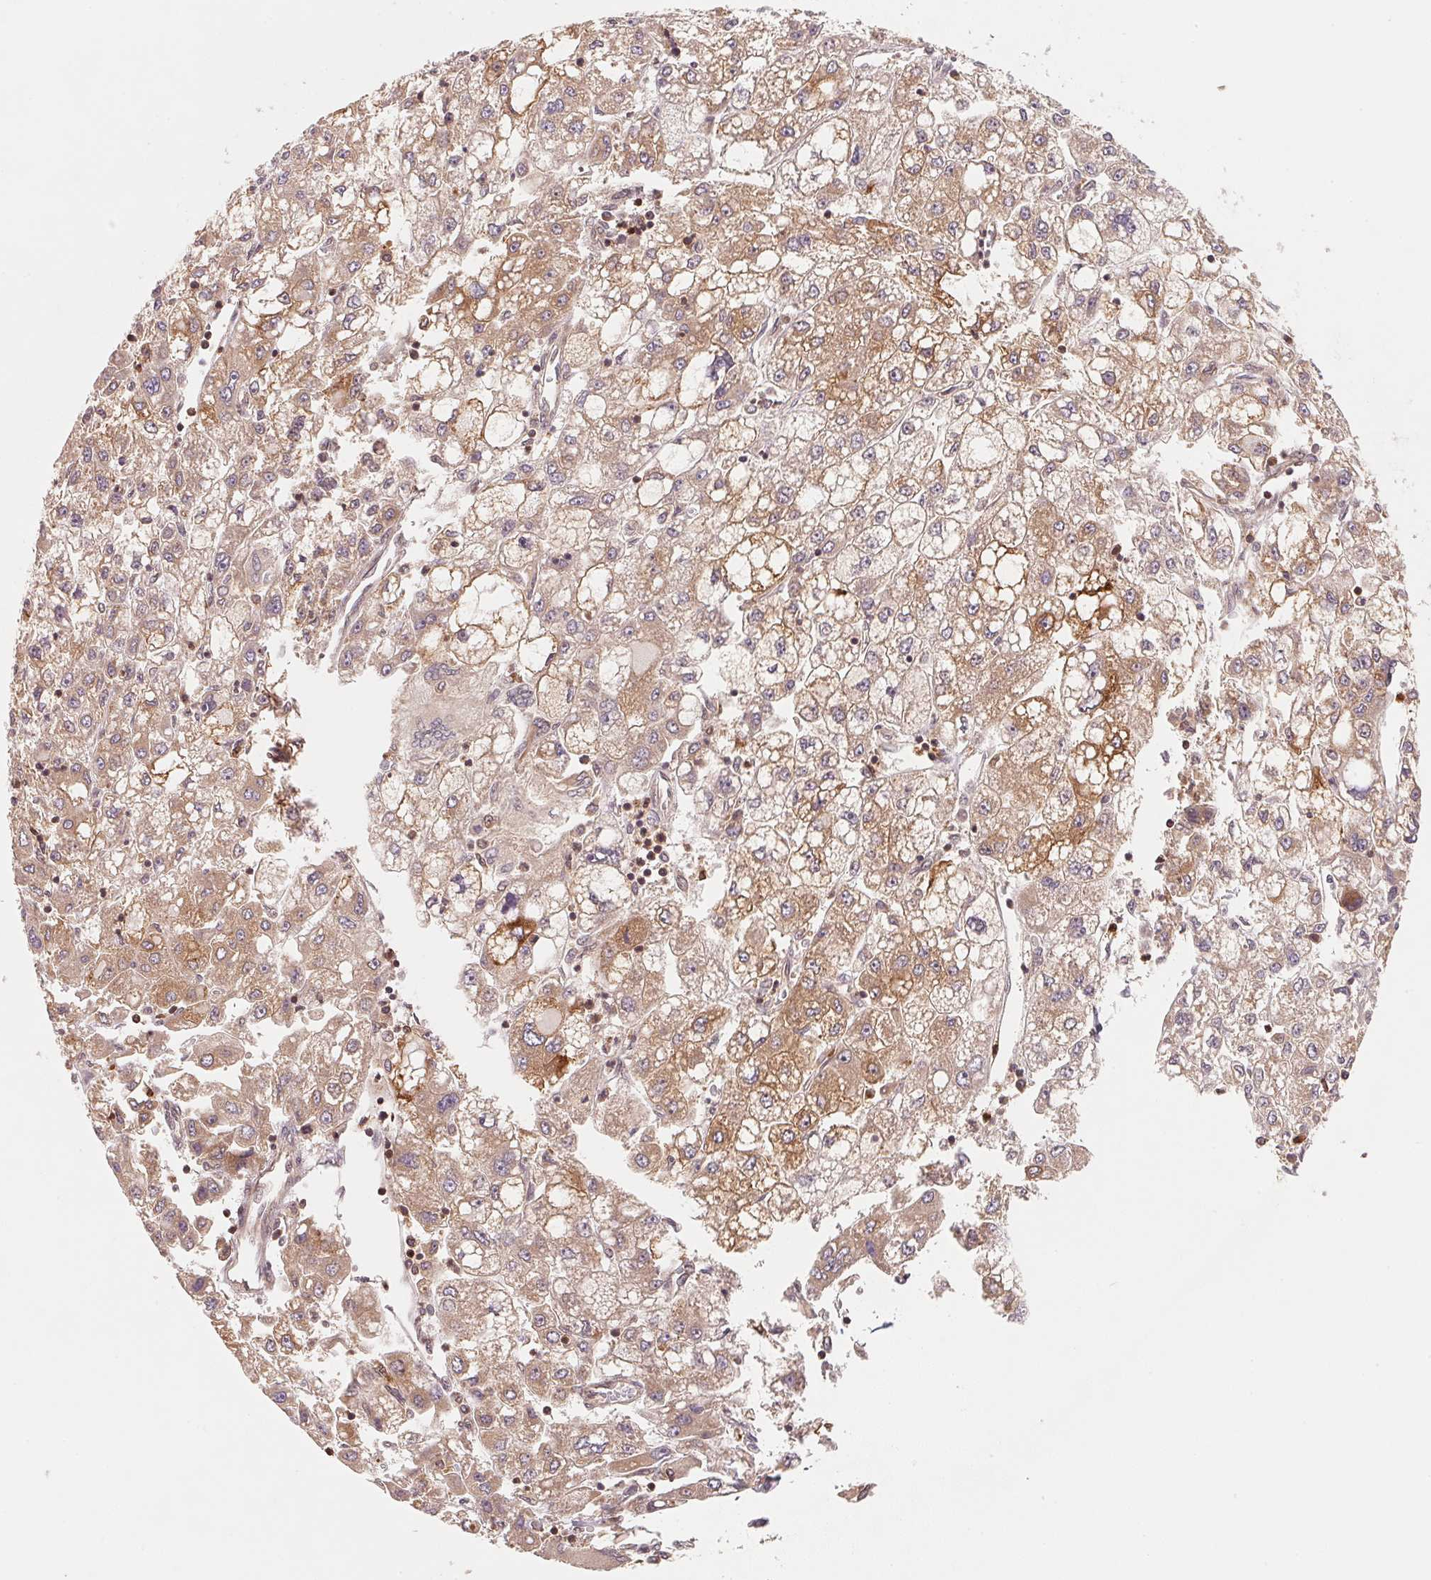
{"staining": {"intensity": "weak", "quantity": "25%-75%", "location": "cytoplasmic/membranous"}, "tissue": "liver cancer", "cell_type": "Tumor cells", "image_type": "cancer", "snomed": [{"axis": "morphology", "description": "Carcinoma, Hepatocellular, NOS"}, {"axis": "topography", "description": "Liver"}], "caption": "Liver cancer was stained to show a protein in brown. There is low levels of weak cytoplasmic/membranous expression in approximately 25%-75% of tumor cells.", "gene": "CCDC102B", "patient": {"sex": "male", "age": 40}}